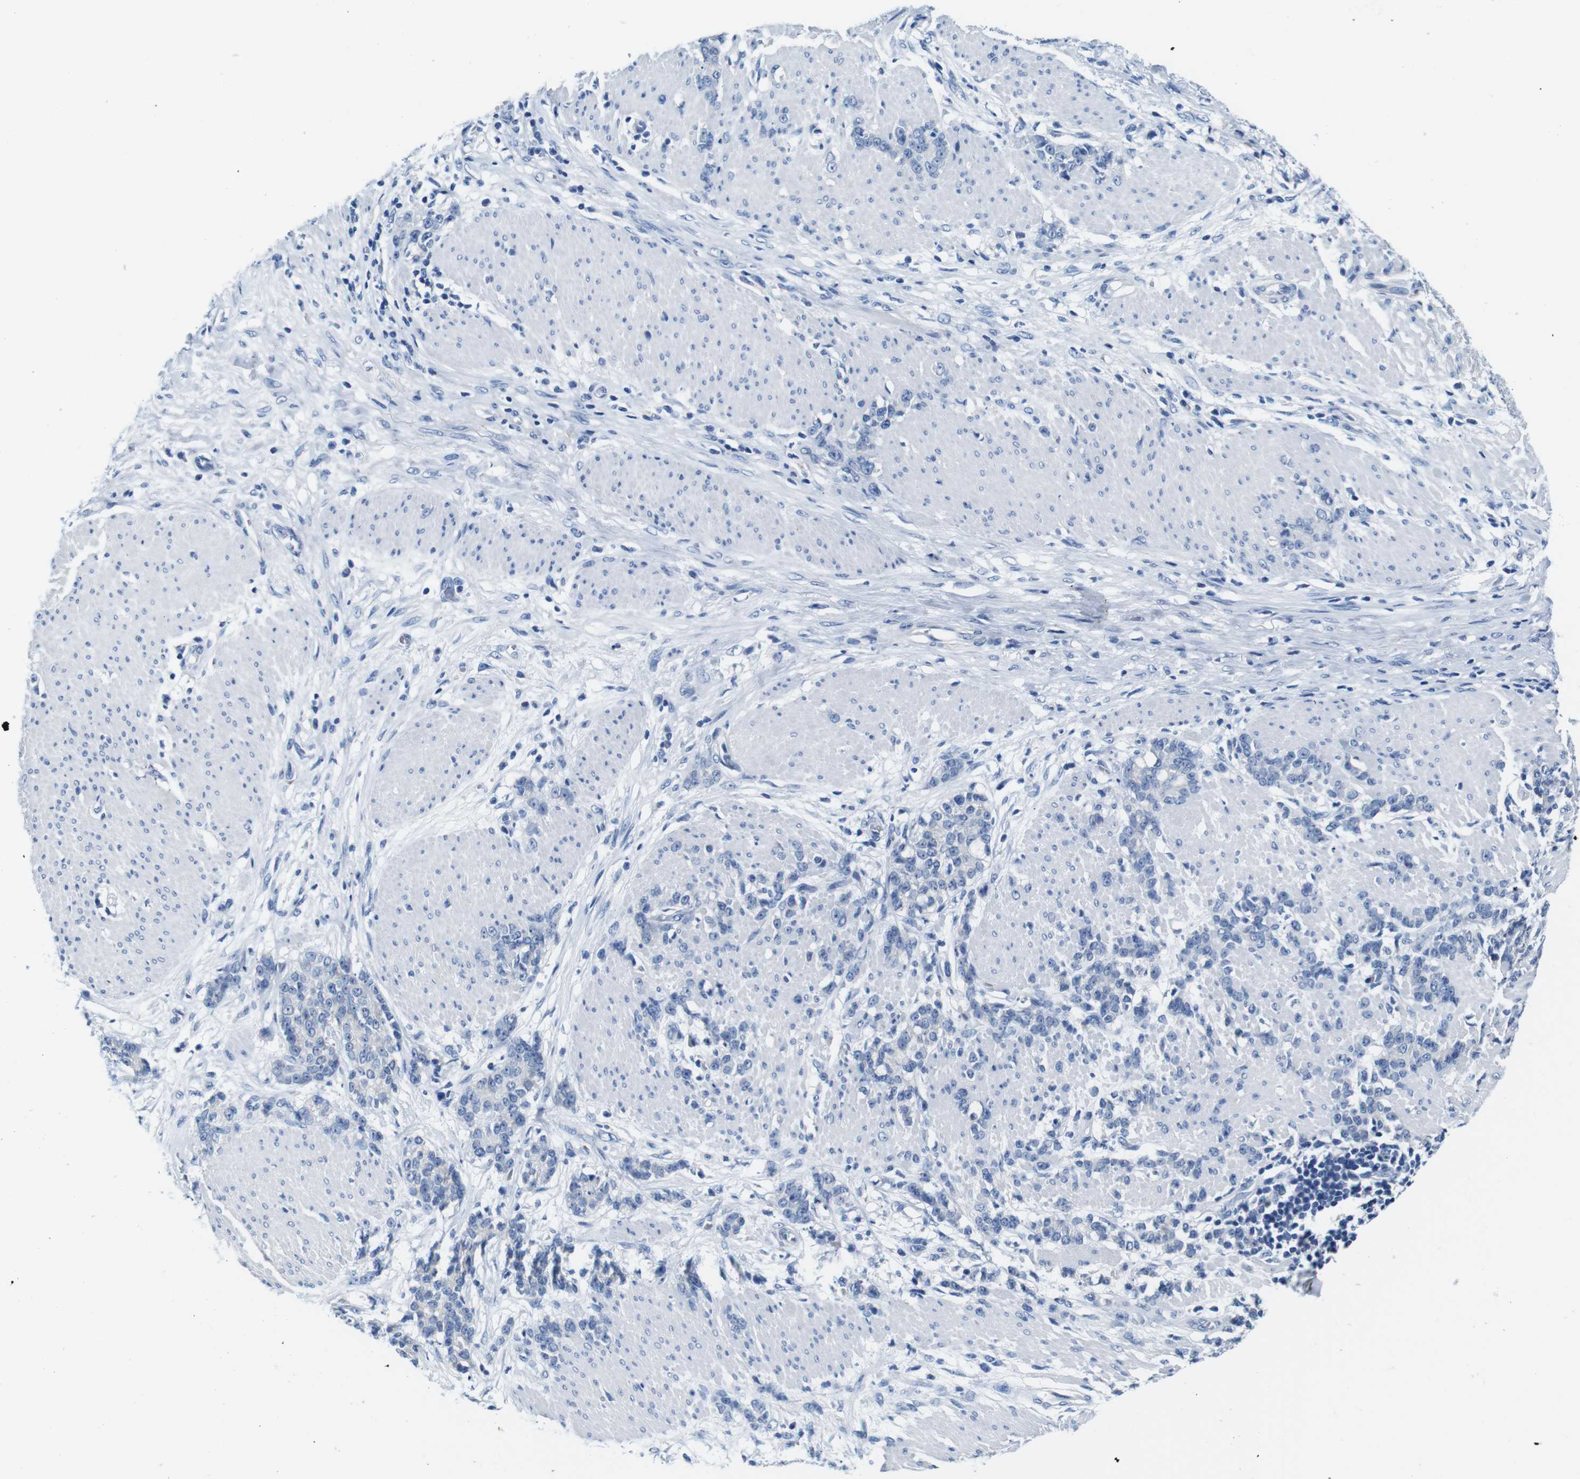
{"staining": {"intensity": "negative", "quantity": "none", "location": "none"}, "tissue": "stomach cancer", "cell_type": "Tumor cells", "image_type": "cancer", "snomed": [{"axis": "morphology", "description": "Adenocarcinoma, NOS"}, {"axis": "topography", "description": "Stomach, lower"}], "caption": "This is an IHC micrograph of human stomach cancer. There is no positivity in tumor cells.", "gene": "IGSF8", "patient": {"sex": "male", "age": 88}}